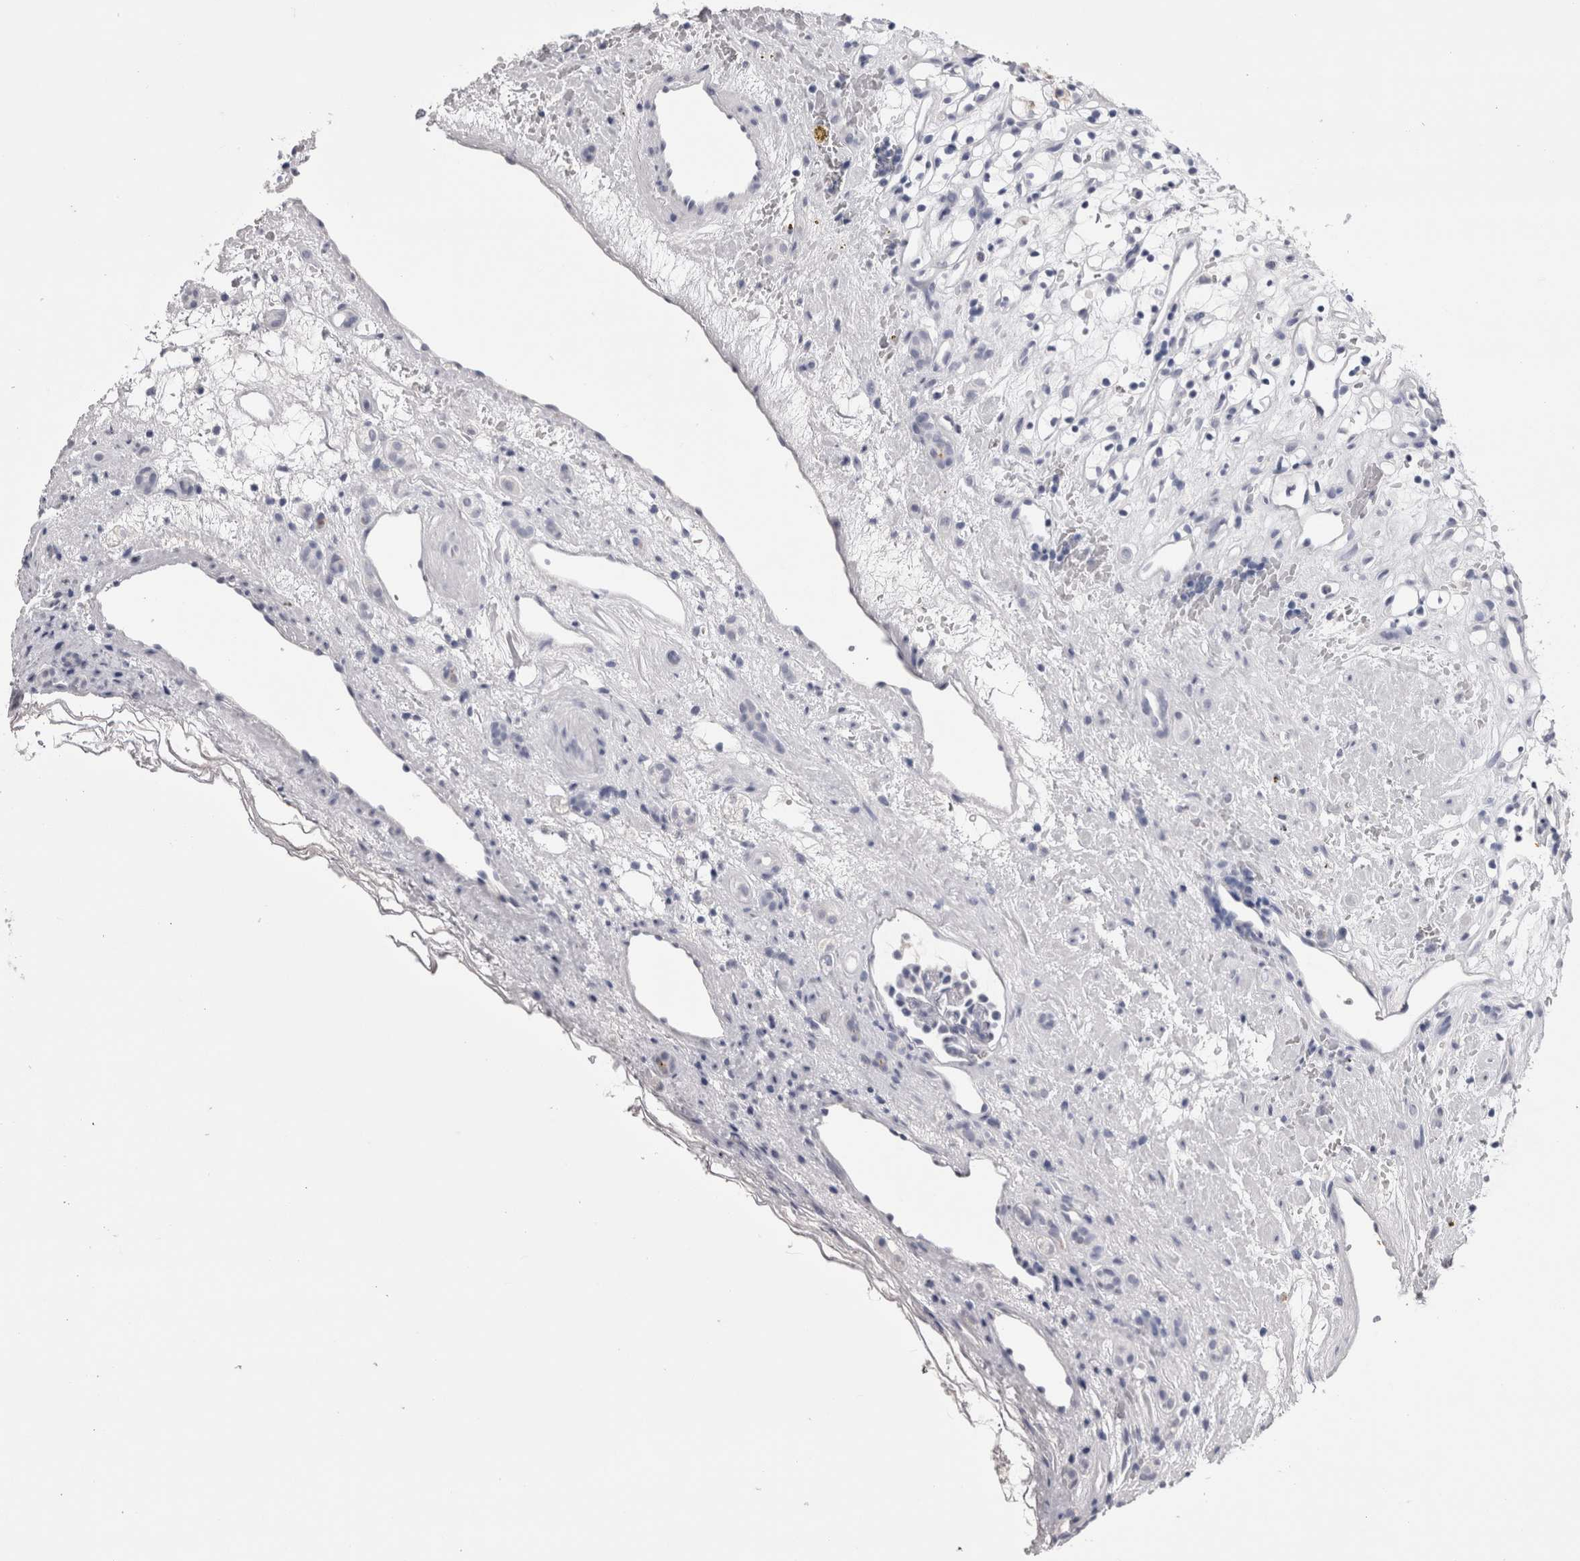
{"staining": {"intensity": "negative", "quantity": "none", "location": "none"}, "tissue": "renal cancer", "cell_type": "Tumor cells", "image_type": "cancer", "snomed": [{"axis": "morphology", "description": "Adenocarcinoma, NOS"}, {"axis": "topography", "description": "Kidney"}], "caption": "High magnification brightfield microscopy of renal cancer stained with DAB (brown) and counterstained with hematoxylin (blue): tumor cells show no significant positivity.", "gene": "CDHR5", "patient": {"sex": "female", "age": 60}}